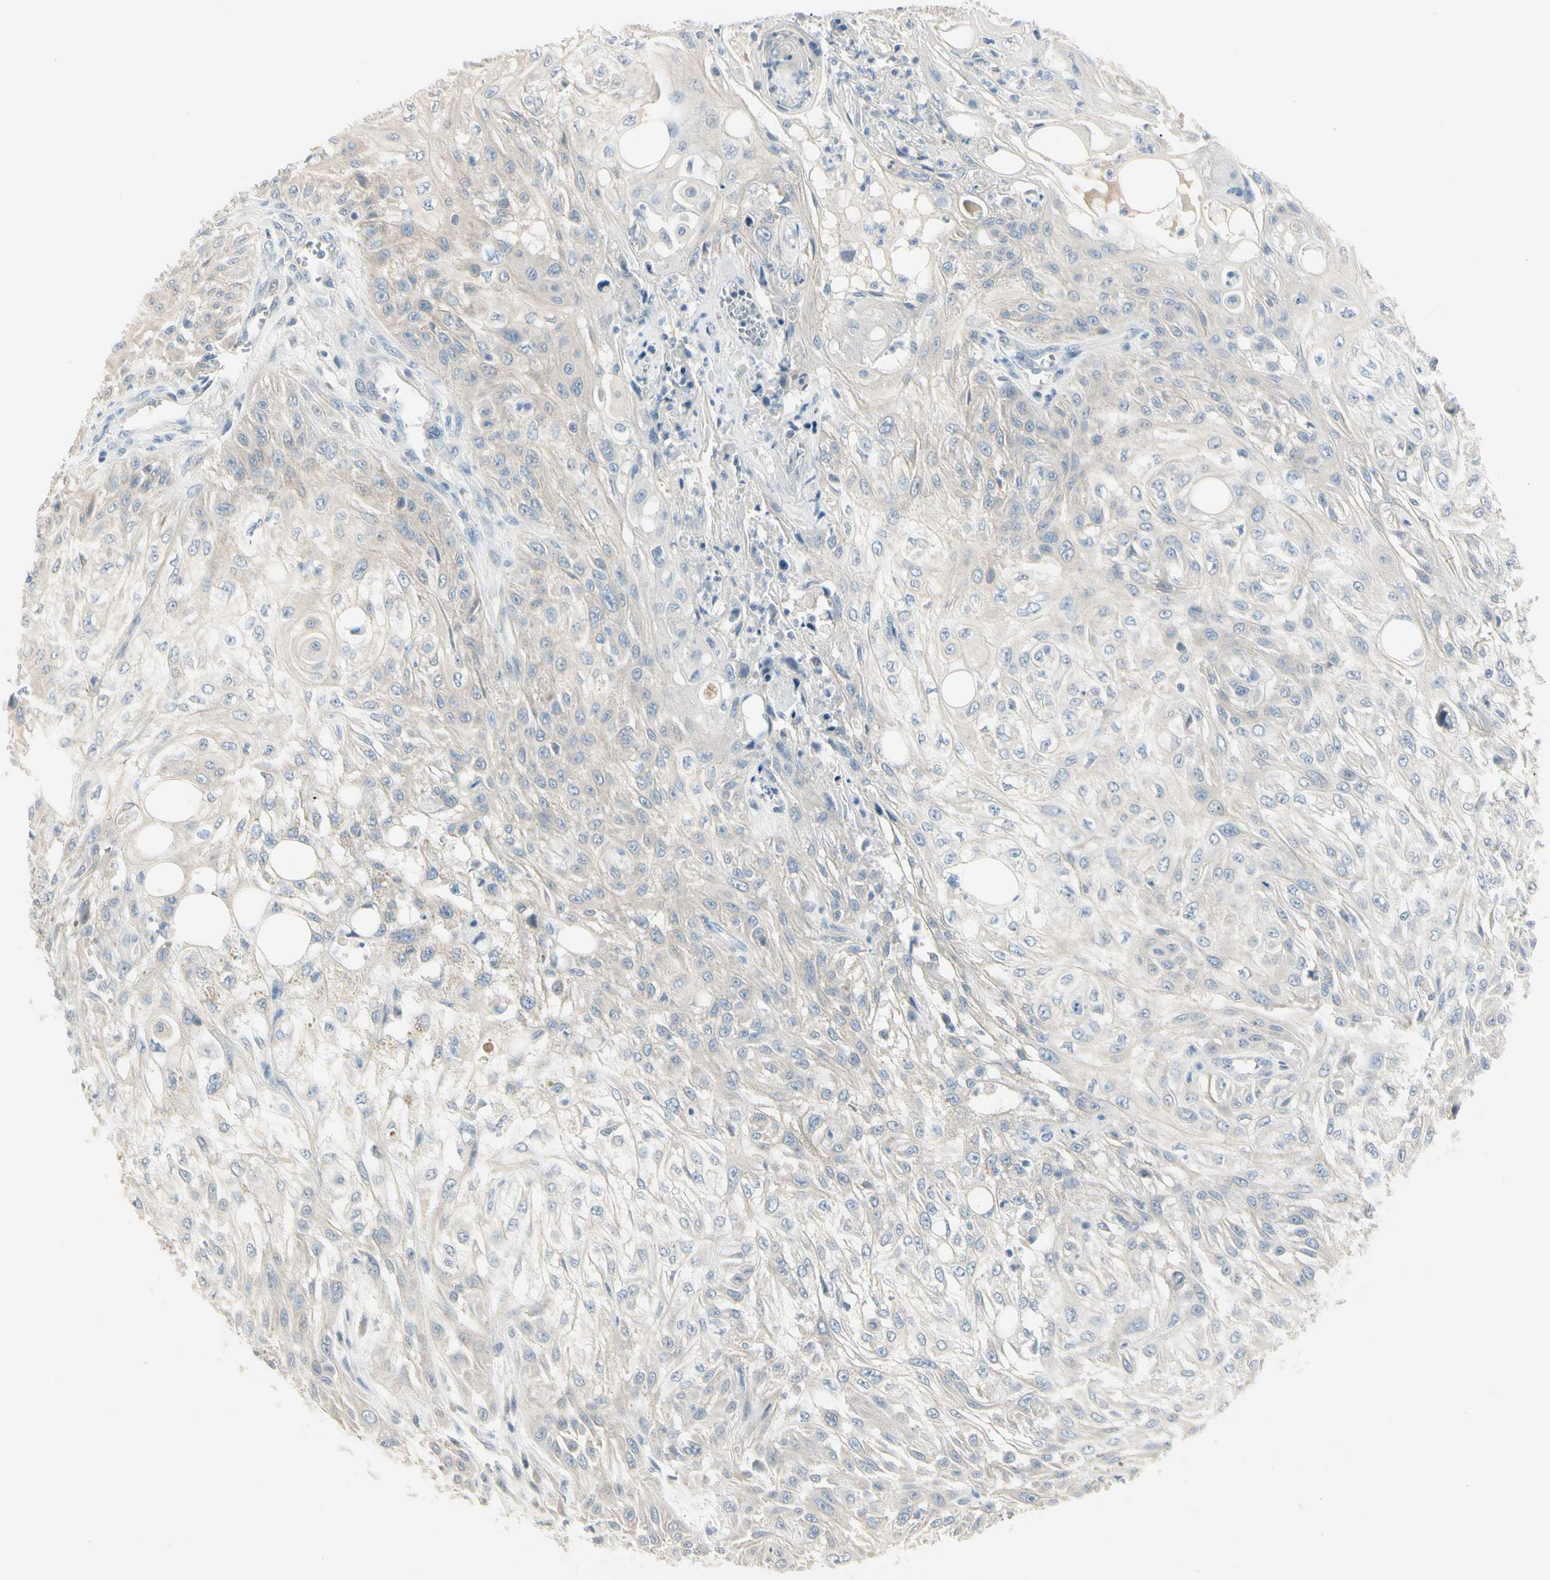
{"staining": {"intensity": "weak", "quantity": "<25%", "location": "cytoplasmic/membranous"}, "tissue": "skin cancer", "cell_type": "Tumor cells", "image_type": "cancer", "snomed": [{"axis": "morphology", "description": "Squamous cell carcinoma, NOS"}, {"axis": "topography", "description": "Skin"}], "caption": "The immunohistochemistry image has no significant staining in tumor cells of skin cancer (squamous cell carcinoma) tissue.", "gene": "SPINK4", "patient": {"sex": "male", "age": 75}}